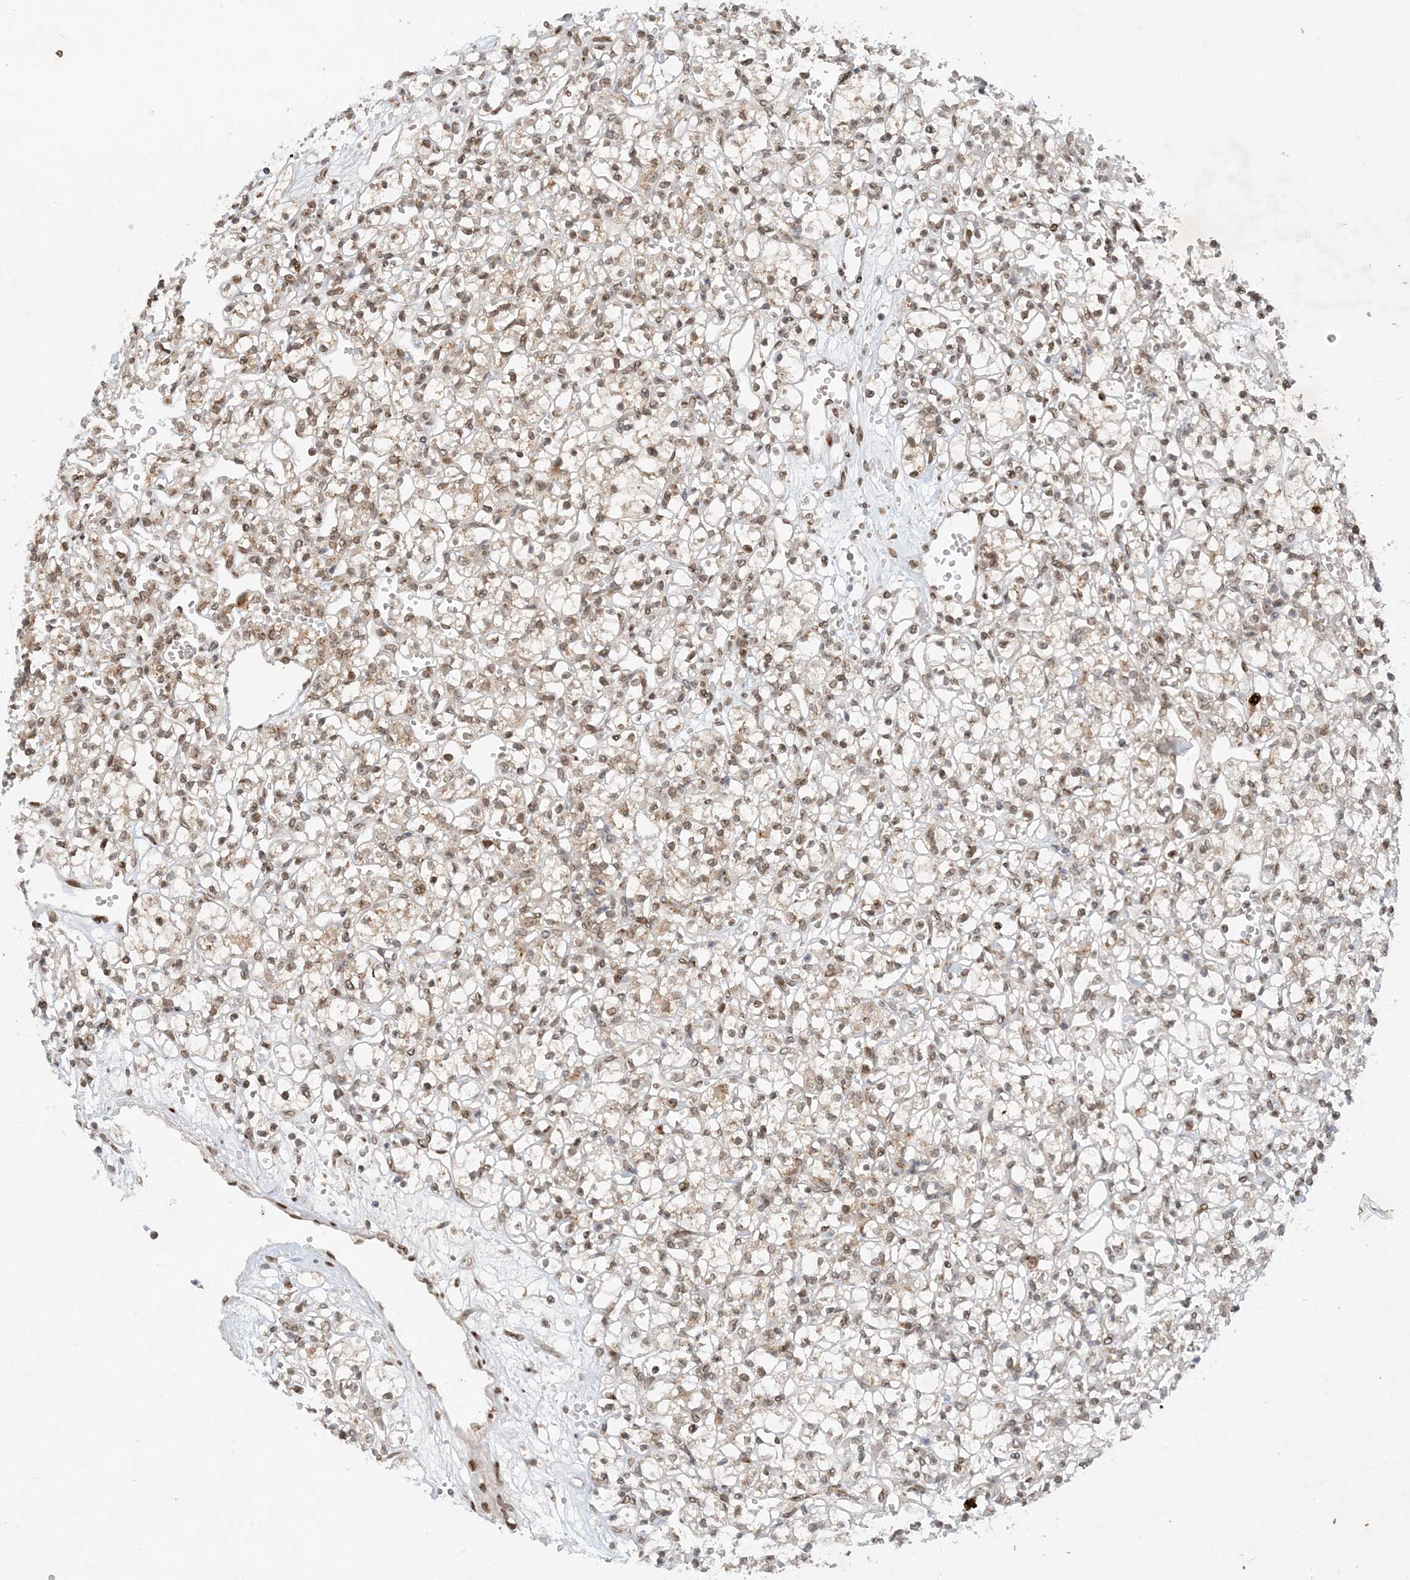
{"staining": {"intensity": "weak", "quantity": "<25%", "location": "nuclear"}, "tissue": "renal cancer", "cell_type": "Tumor cells", "image_type": "cancer", "snomed": [{"axis": "morphology", "description": "Adenocarcinoma, NOS"}, {"axis": "topography", "description": "Kidney"}], "caption": "This image is of renal cancer (adenocarcinoma) stained with immunohistochemistry to label a protein in brown with the nuclei are counter-stained blue. There is no positivity in tumor cells.", "gene": "SLC35A2", "patient": {"sex": "female", "age": 59}}